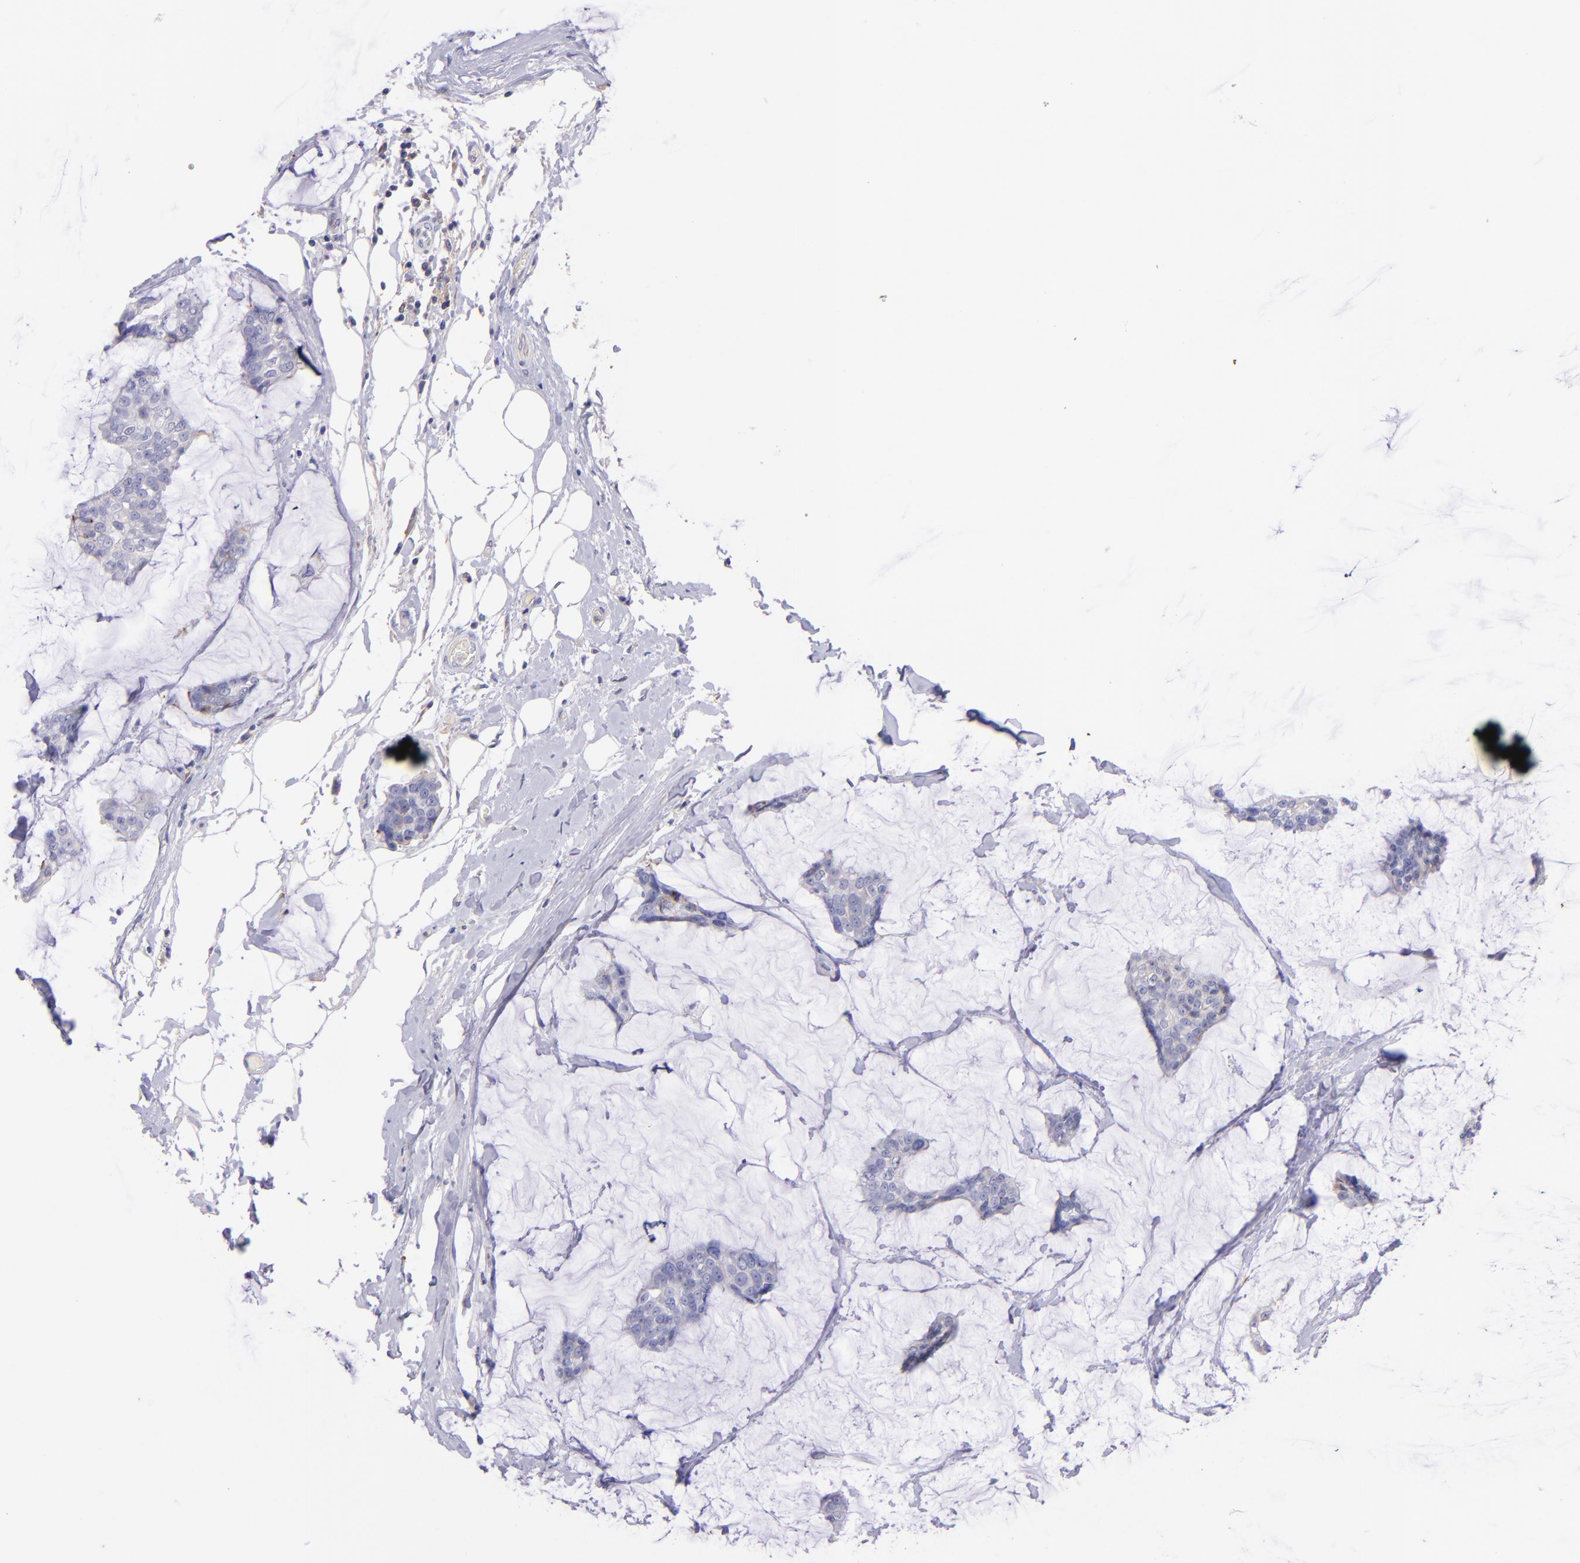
{"staining": {"intensity": "negative", "quantity": "none", "location": "none"}, "tissue": "breast cancer", "cell_type": "Tumor cells", "image_type": "cancer", "snomed": [{"axis": "morphology", "description": "Duct carcinoma"}, {"axis": "topography", "description": "Breast"}], "caption": "A photomicrograph of breast cancer stained for a protein exhibits no brown staining in tumor cells. (DAB (3,3'-diaminobenzidine) immunohistochemistry with hematoxylin counter stain).", "gene": "RET", "patient": {"sex": "female", "age": 93}}